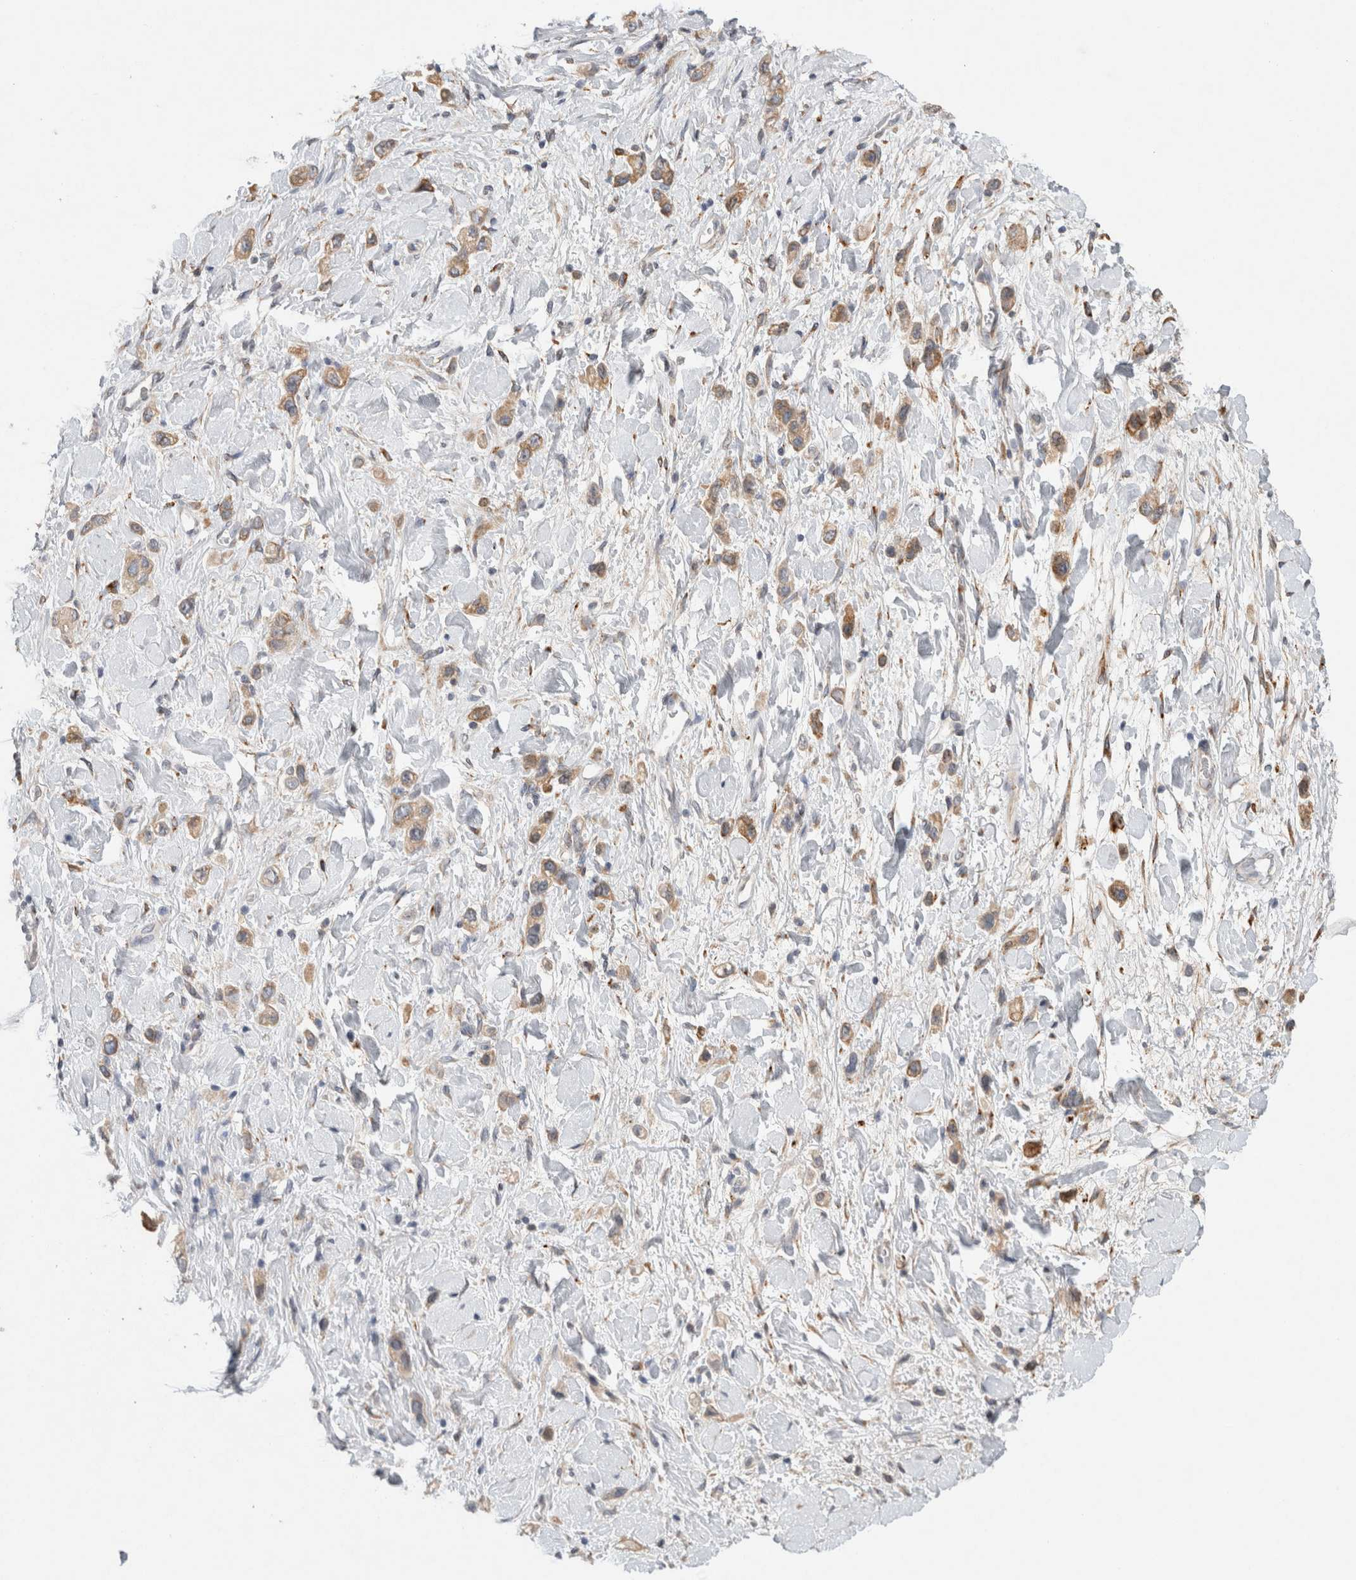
{"staining": {"intensity": "moderate", "quantity": ">75%", "location": "cytoplasmic/membranous"}, "tissue": "stomach cancer", "cell_type": "Tumor cells", "image_type": "cancer", "snomed": [{"axis": "morphology", "description": "Adenocarcinoma, NOS"}, {"axis": "topography", "description": "Stomach"}], "caption": "Brown immunohistochemical staining in stomach cancer (adenocarcinoma) demonstrates moderate cytoplasmic/membranous positivity in about >75% of tumor cells.", "gene": "TRMT9B", "patient": {"sex": "female", "age": 65}}